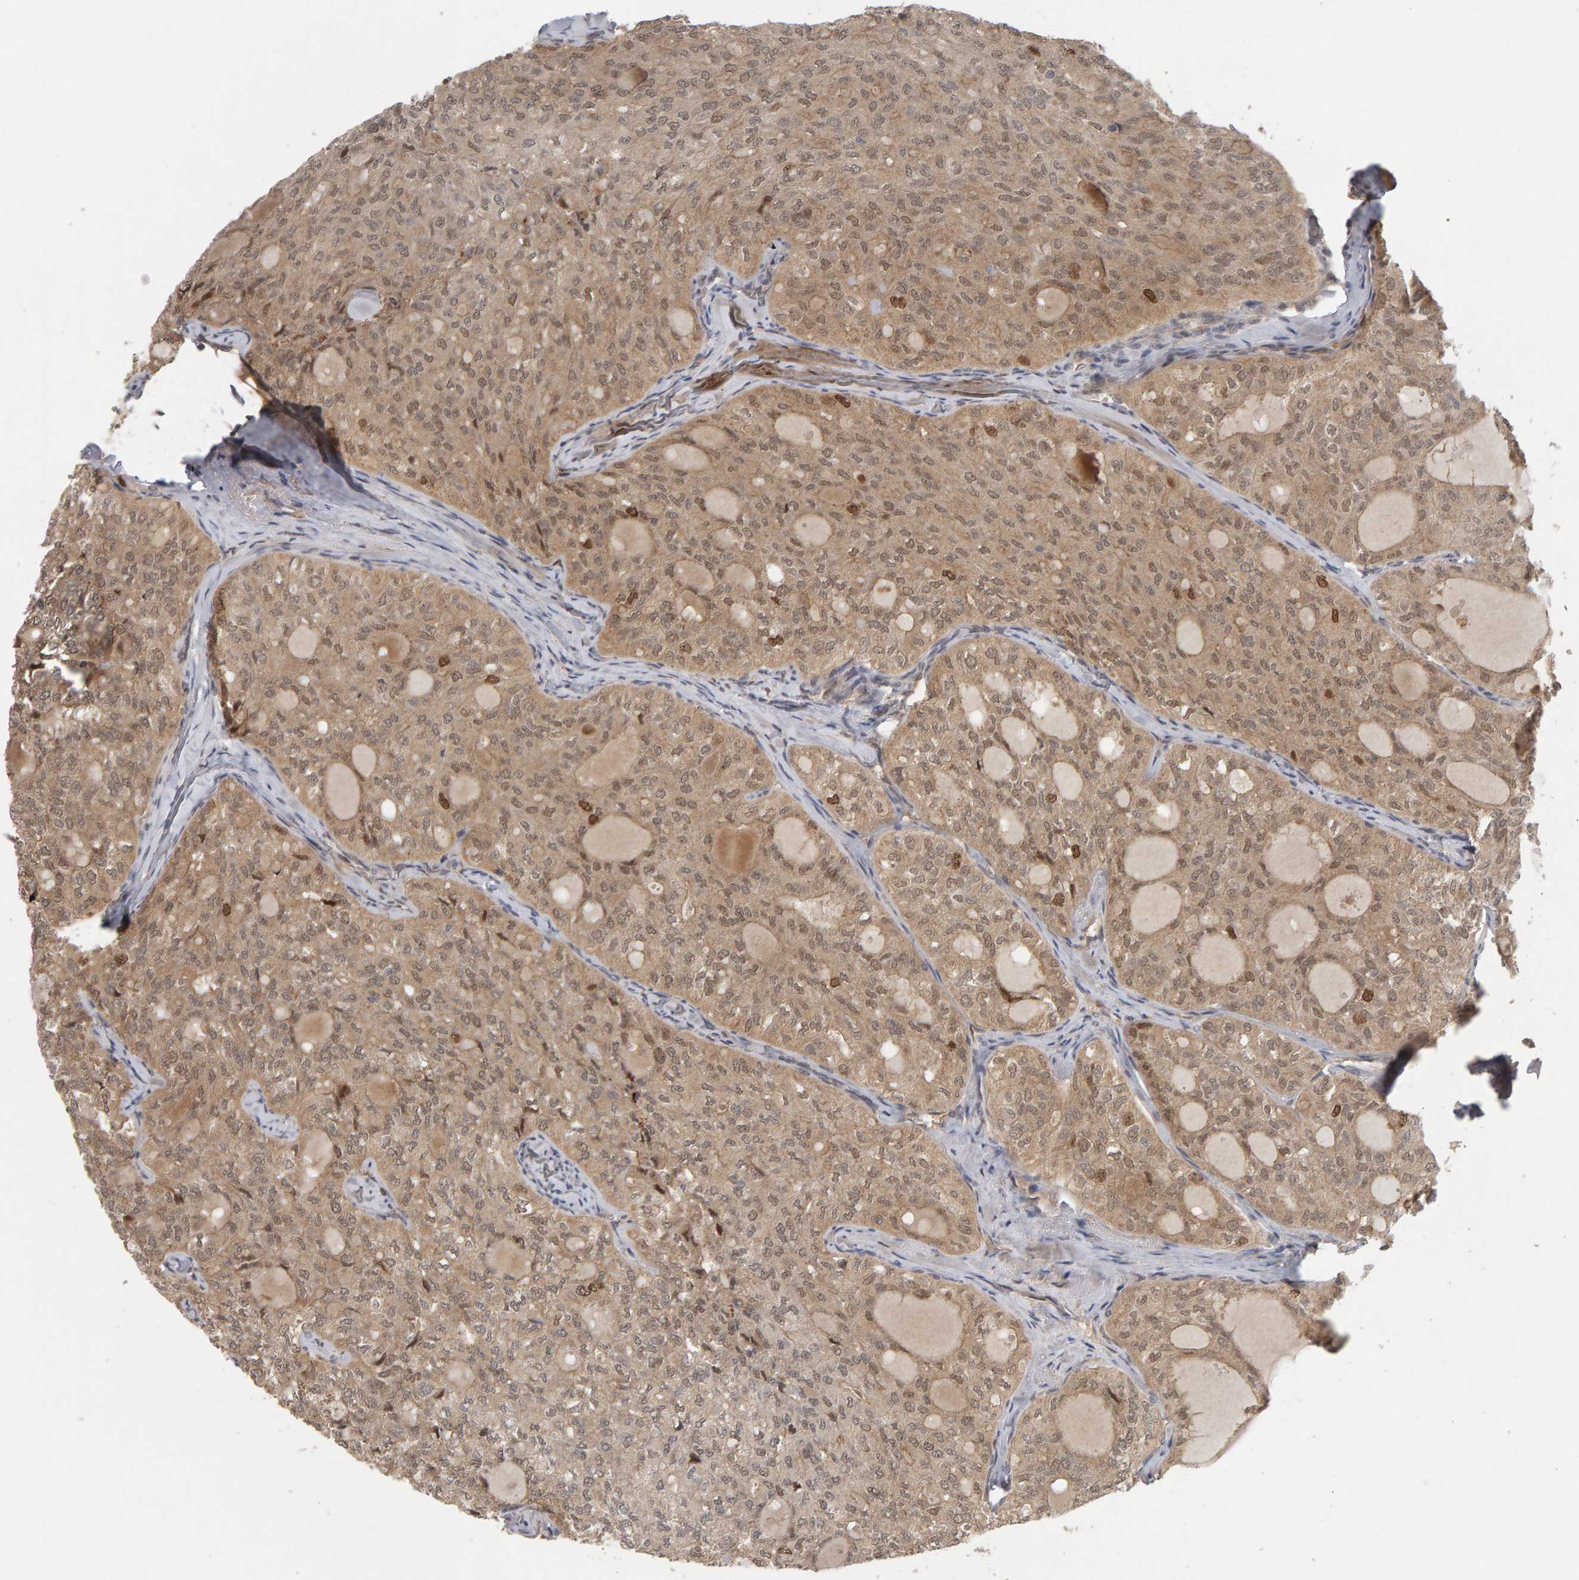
{"staining": {"intensity": "moderate", "quantity": "<25%", "location": "cytoplasmic/membranous,nuclear"}, "tissue": "thyroid cancer", "cell_type": "Tumor cells", "image_type": "cancer", "snomed": [{"axis": "morphology", "description": "Follicular adenoma carcinoma, NOS"}, {"axis": "topography", "description": "Thyroid gland"}], "caption": "Immunohistochemistry photomicrograph of follicular adenoma carcinoma (thyroid) stained for a protein (brown), which demonstrates low levels of moderate cytoplasmic/membranous and nuclear expression in approximately <25% of tumor cells.", "gene": "CDCA5", "patient": {"sex": "male", "age": 75}}